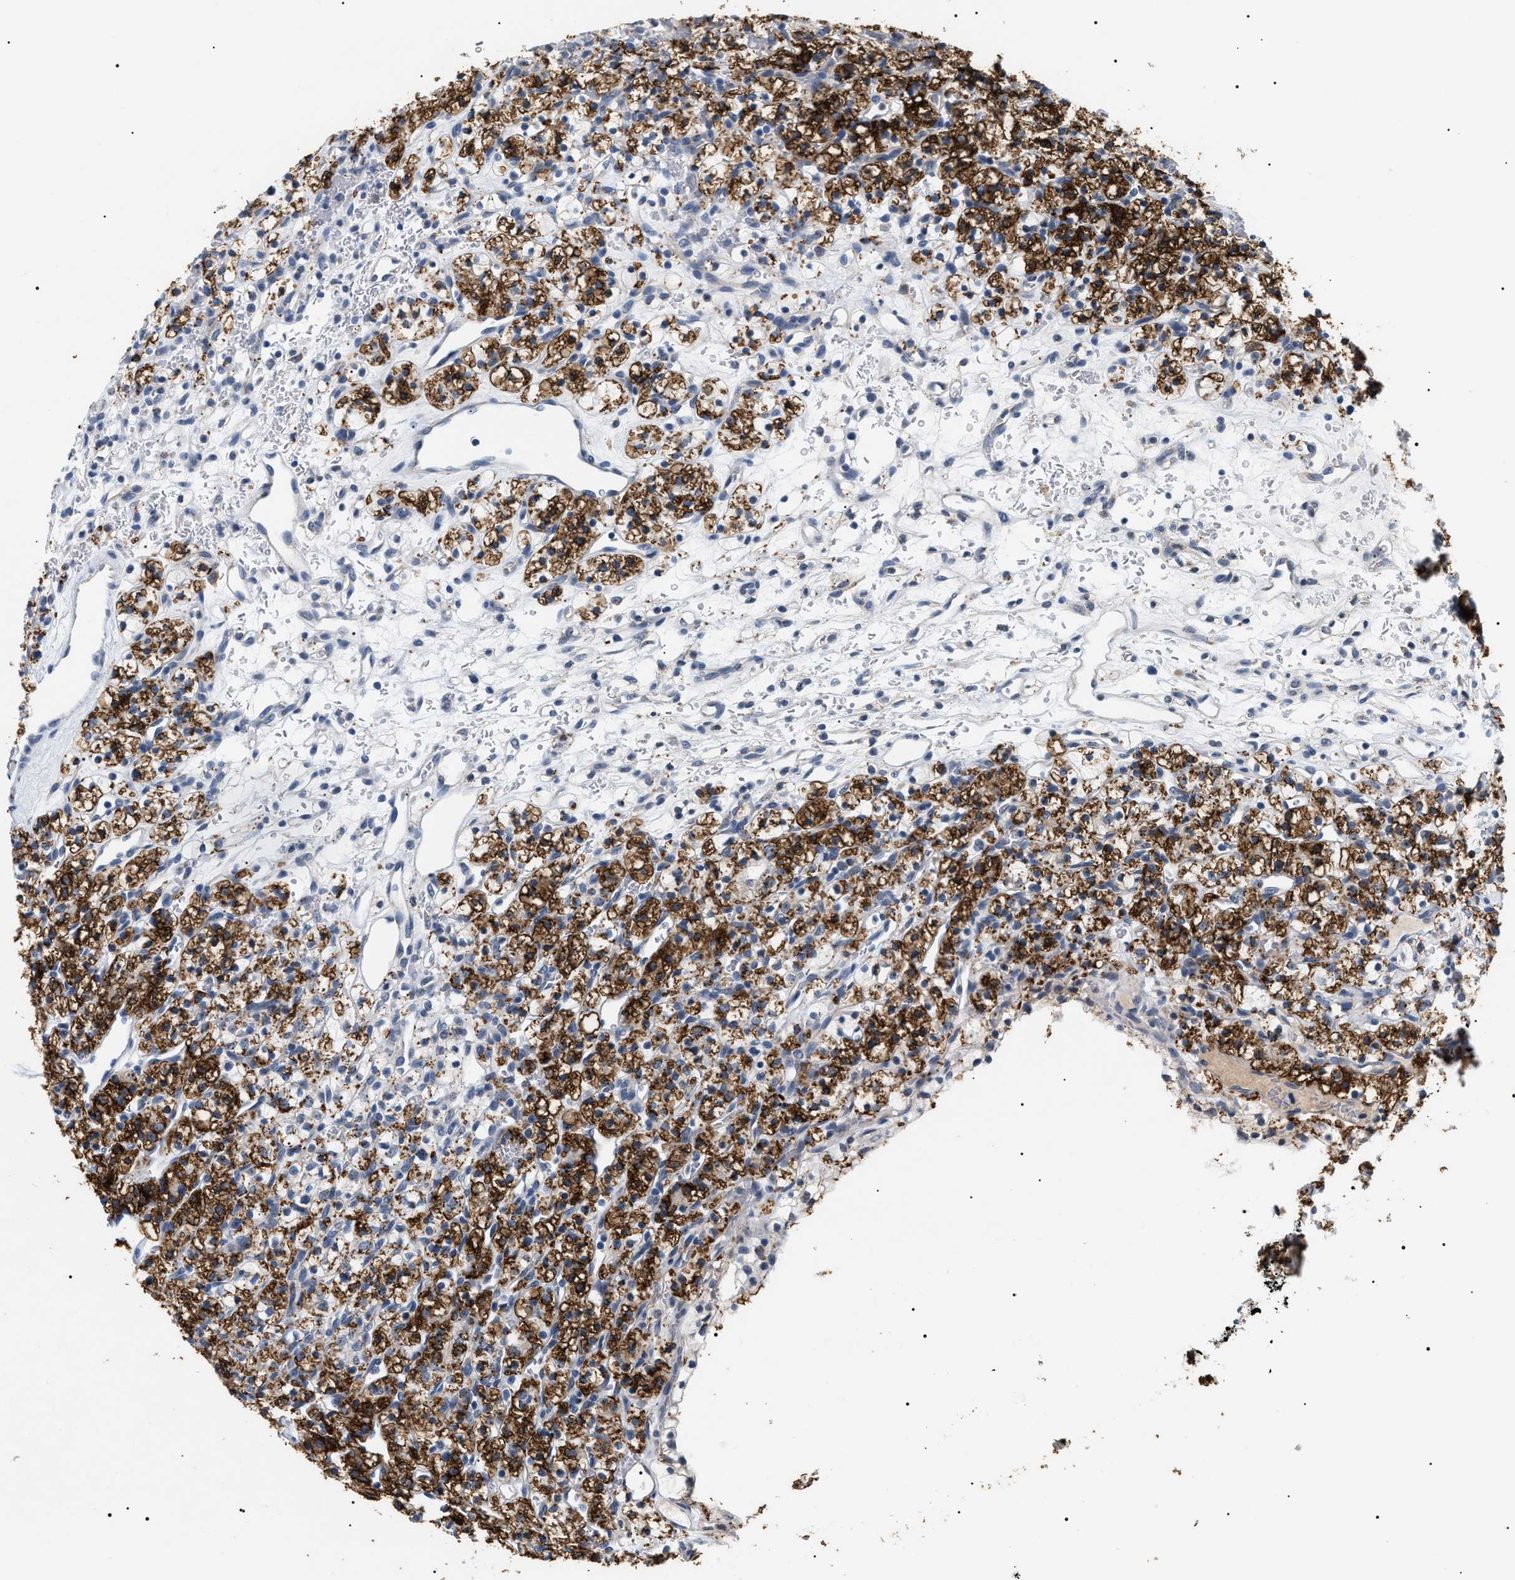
{"staining": {"intensity": "strong", "quantity": ">75%", "location": "cytoplasmic/membranous"}, "tissue": "renal cancer", "cell_type": "Tumor cells", "image_type": "cancer", "snomed": [{"axis": "morphology", "description": "Adenocarcinoma, NOS"}, {"axis": "topography", "description": "Kidney"}], "caption": "Tumor cells exhibit high levels of strong cytoplasmic/membranous expression in approximately >75% of cells in human renal cancer. The protein is shown in brown color, while the nuclei are stained blue.", "gene": "HSD17B11", "patient": {"sex": "female", "age": 57}}